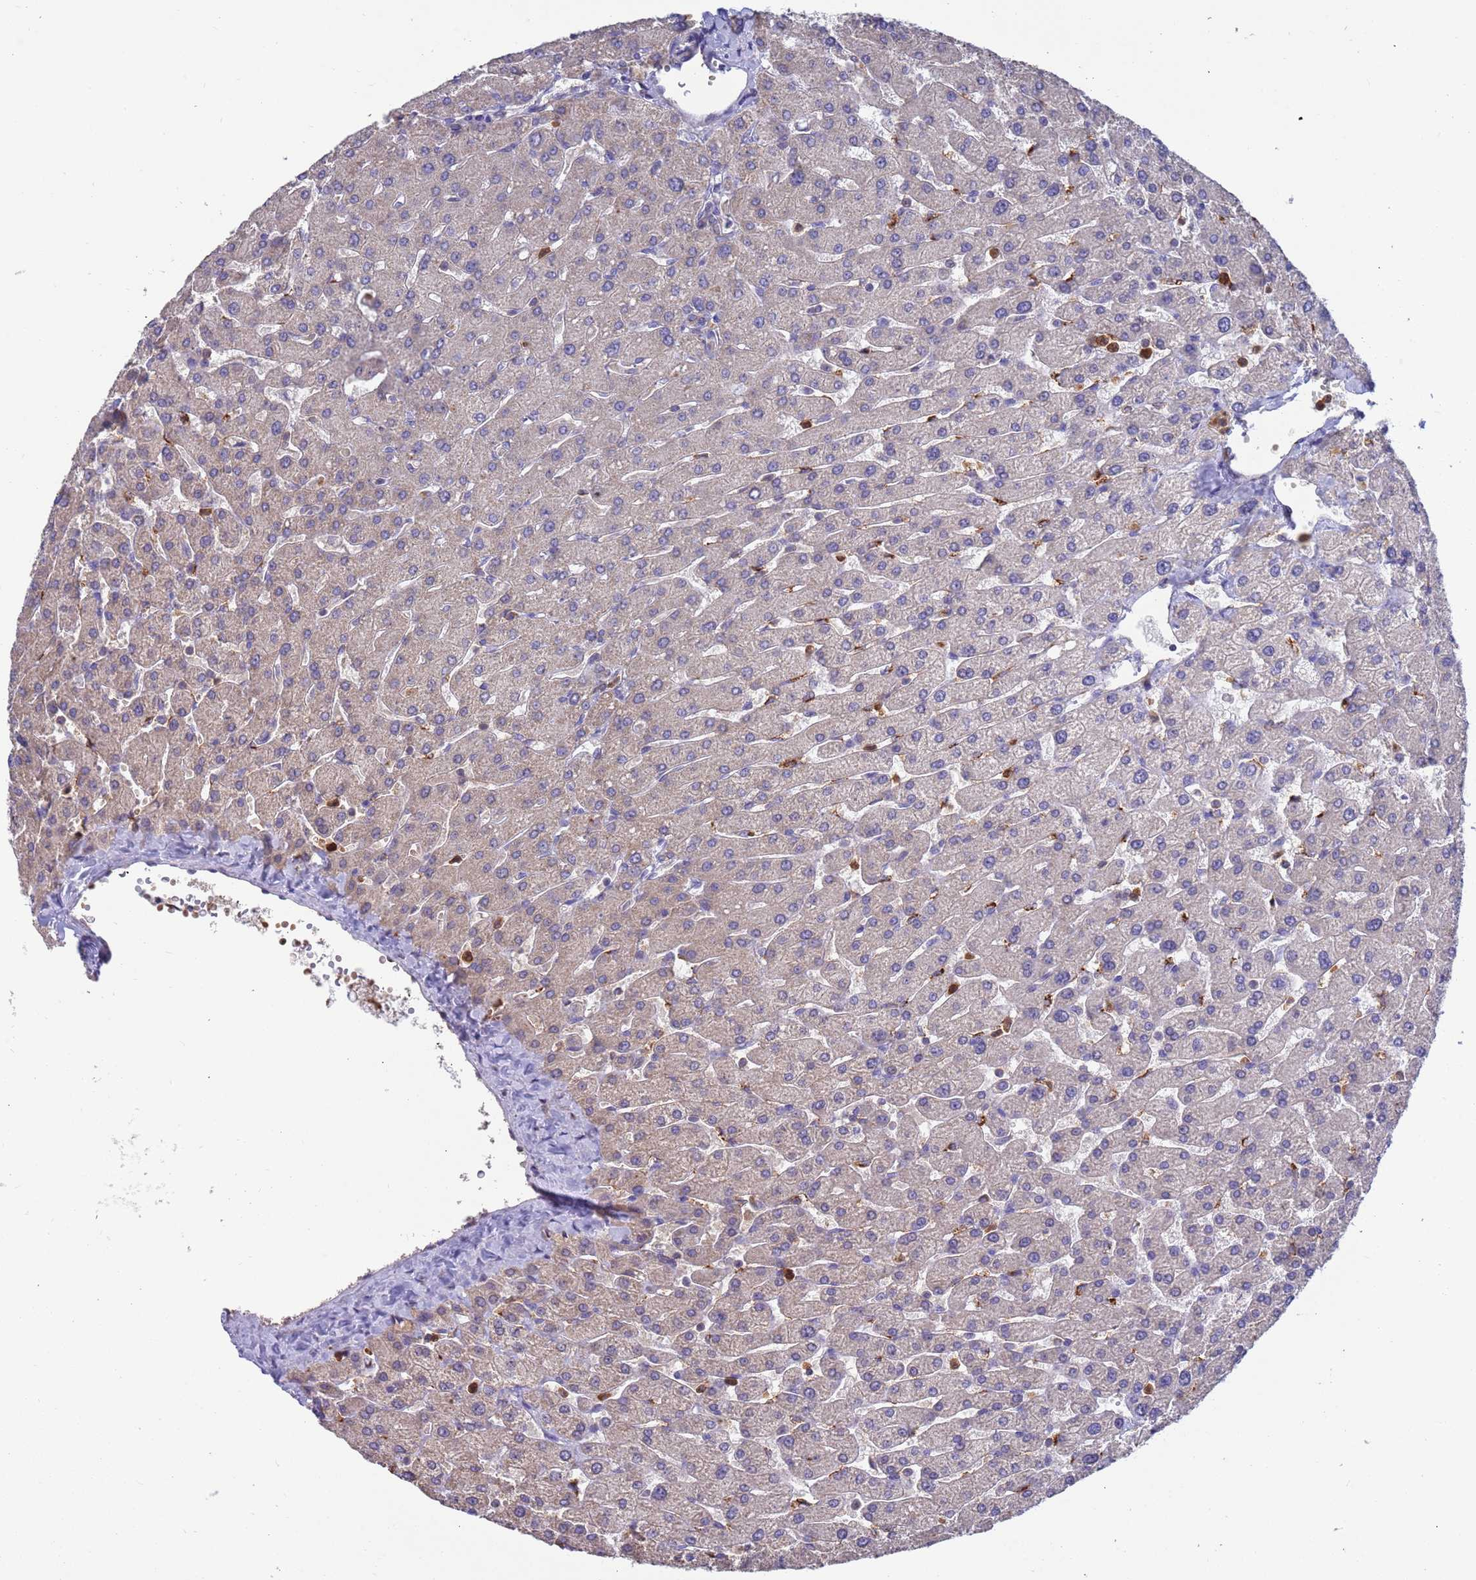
{"staining": {"intensity": "negative", "quantity": "none", "location": "none"}, "tissue": "liver", "cell_type": "Cholangiocytes", "image_type": "normal", "snomed": [{"axis": "morphology", "description": "Normal tissue, NOS"}, {"axis": "topography", "description": "Liver"}], "caption": "This is a image of immunohistochemistry staining of normal liver, which shows no expression in cholangiocytes. The staining was performed using DAB to visualize the protein expression in brown, while the nuclei were stained in blue with hematoxylin (Magnification: 20x).", "gene": "AMPD3", "patient": {"sex": "male", "age": 55}}